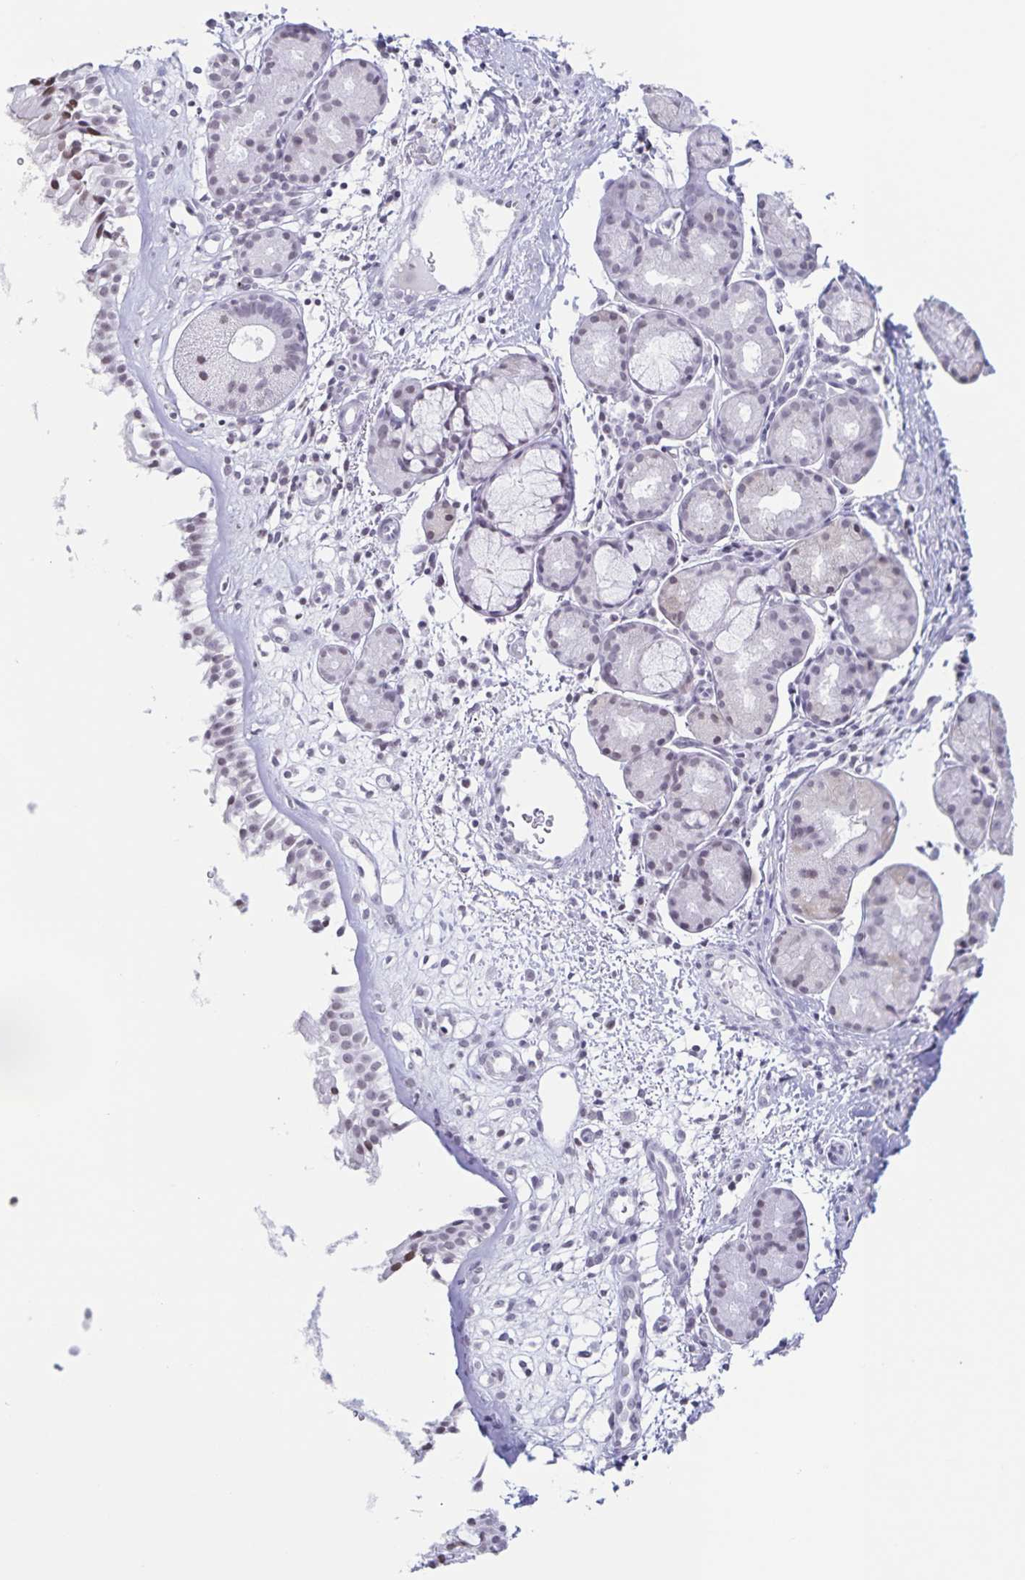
{"staining": {"intensity": "weak", "quantity": "25%-75%", "location": "nuclear"}, "tissue": "nasopharynx", "cell_type": "Respiratory epithelial cells", "image_type": "normal", "snomed": [{"axis": "morphology", "description": "Normal tissue, NOS"}, {"axis": "topography", "description": "Nasopharynx"}], "caption": "IHC histopathology image of unremarkable nasopharynx: nasopharynx stained using immunohistochemistry (IHC) displays low levels of weak protein expression localized specifically in the nuclear of respiratory epithelial cells, appearing as a nuclear brown color.", "gene": "LCE6A", "patient": {"sex": "male", "age": 65}}